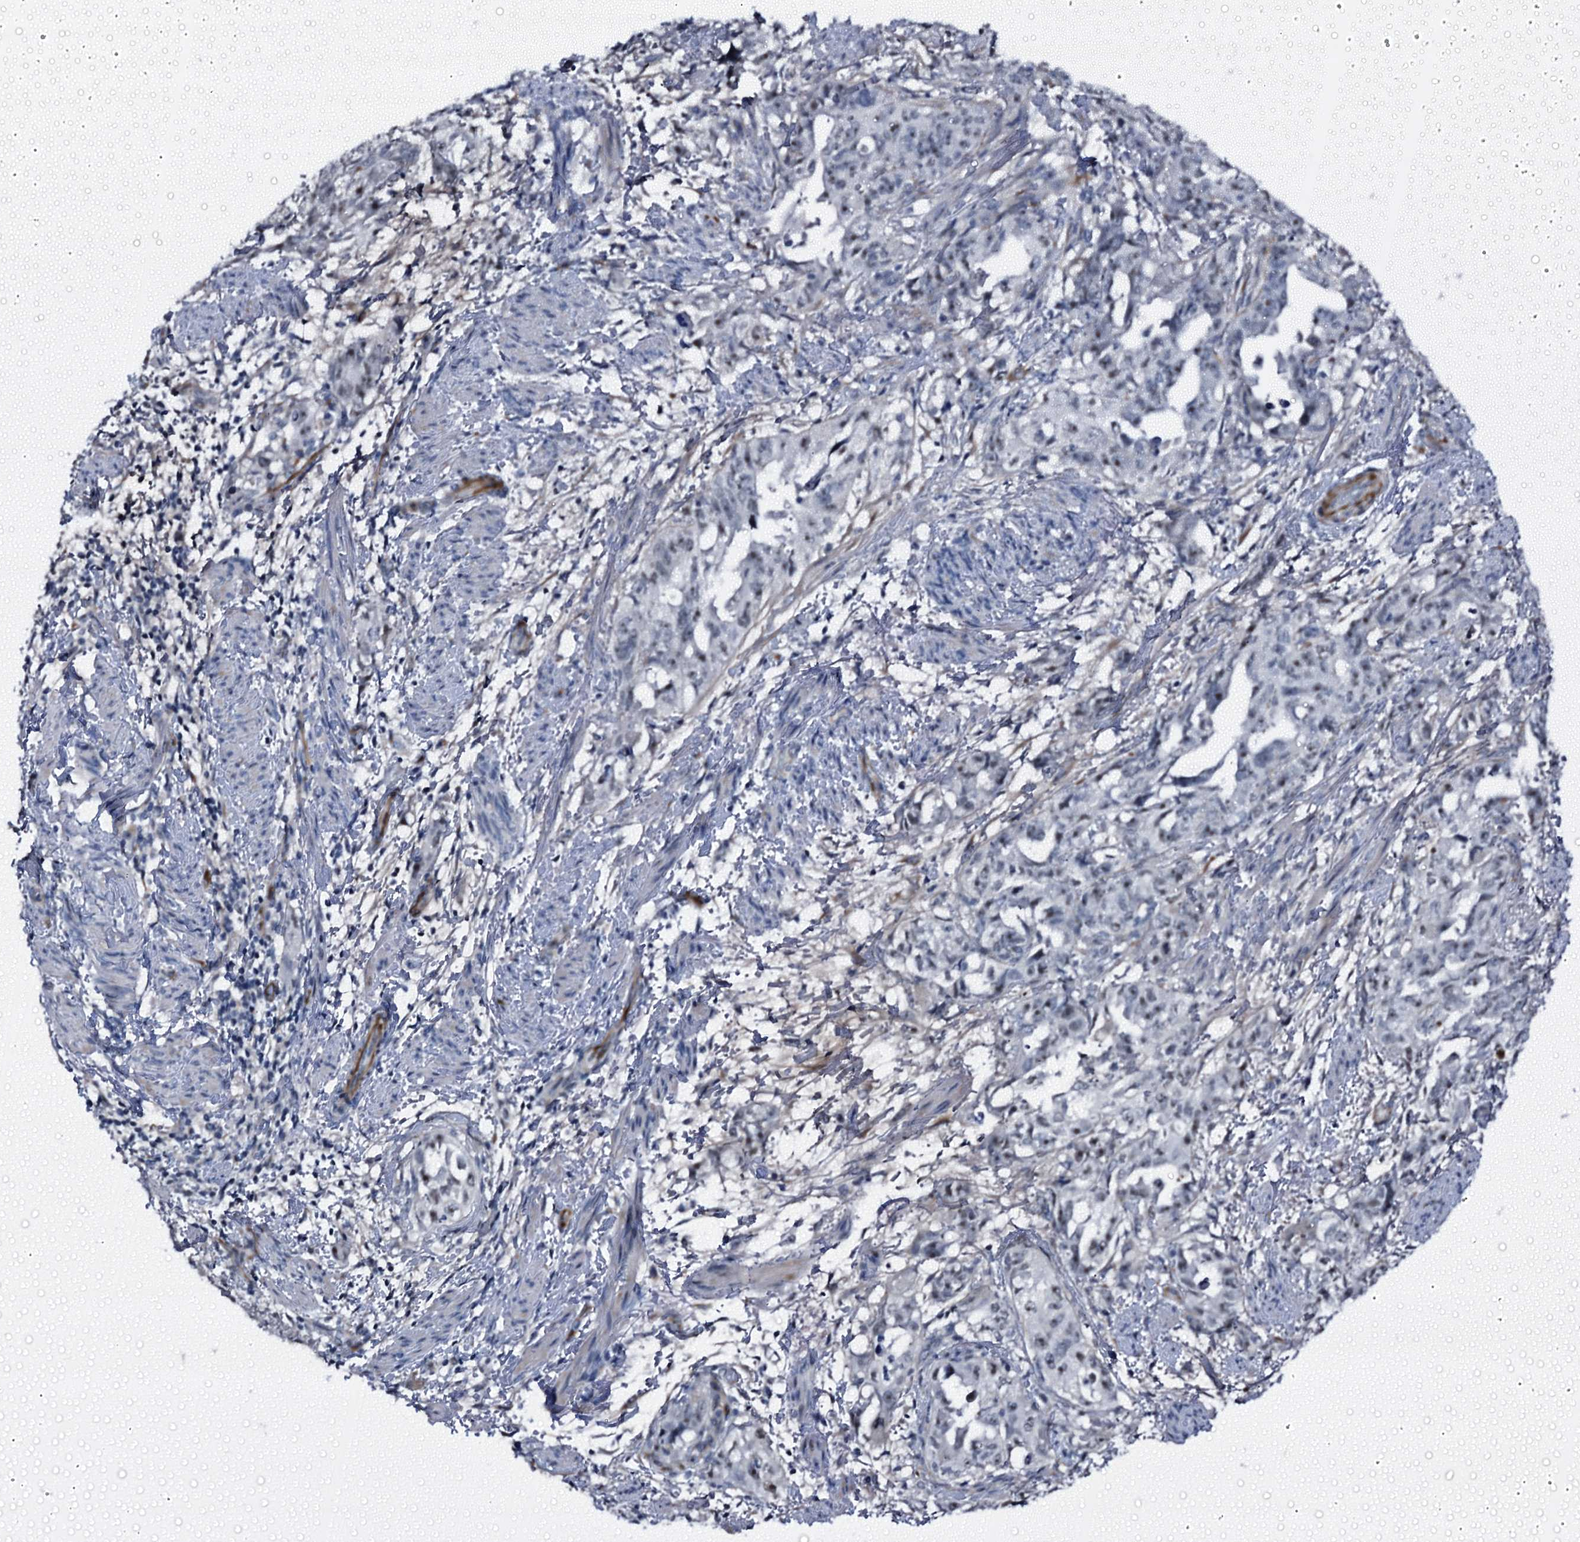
{"staining": {"intensity": "weak", "quantity": "25%-75%", "location": "nuclear"}, "tissue": "endometrial cancer", "cell_type": "Tumor cells", "image_type": "cancer", "snomed": [{"axis": "morphology", "description": "Adenocarcinoma, NOS"}, {"axis": "topography", "description": "Endometrium"}], "caption": "Brown immunohistochemical staining in human endometrial cancer reveals weak nuclear staining in about 25%-75% of tumor cells.", "gene": "EMG1", "patient": {"sex": "female", "age": 65}}